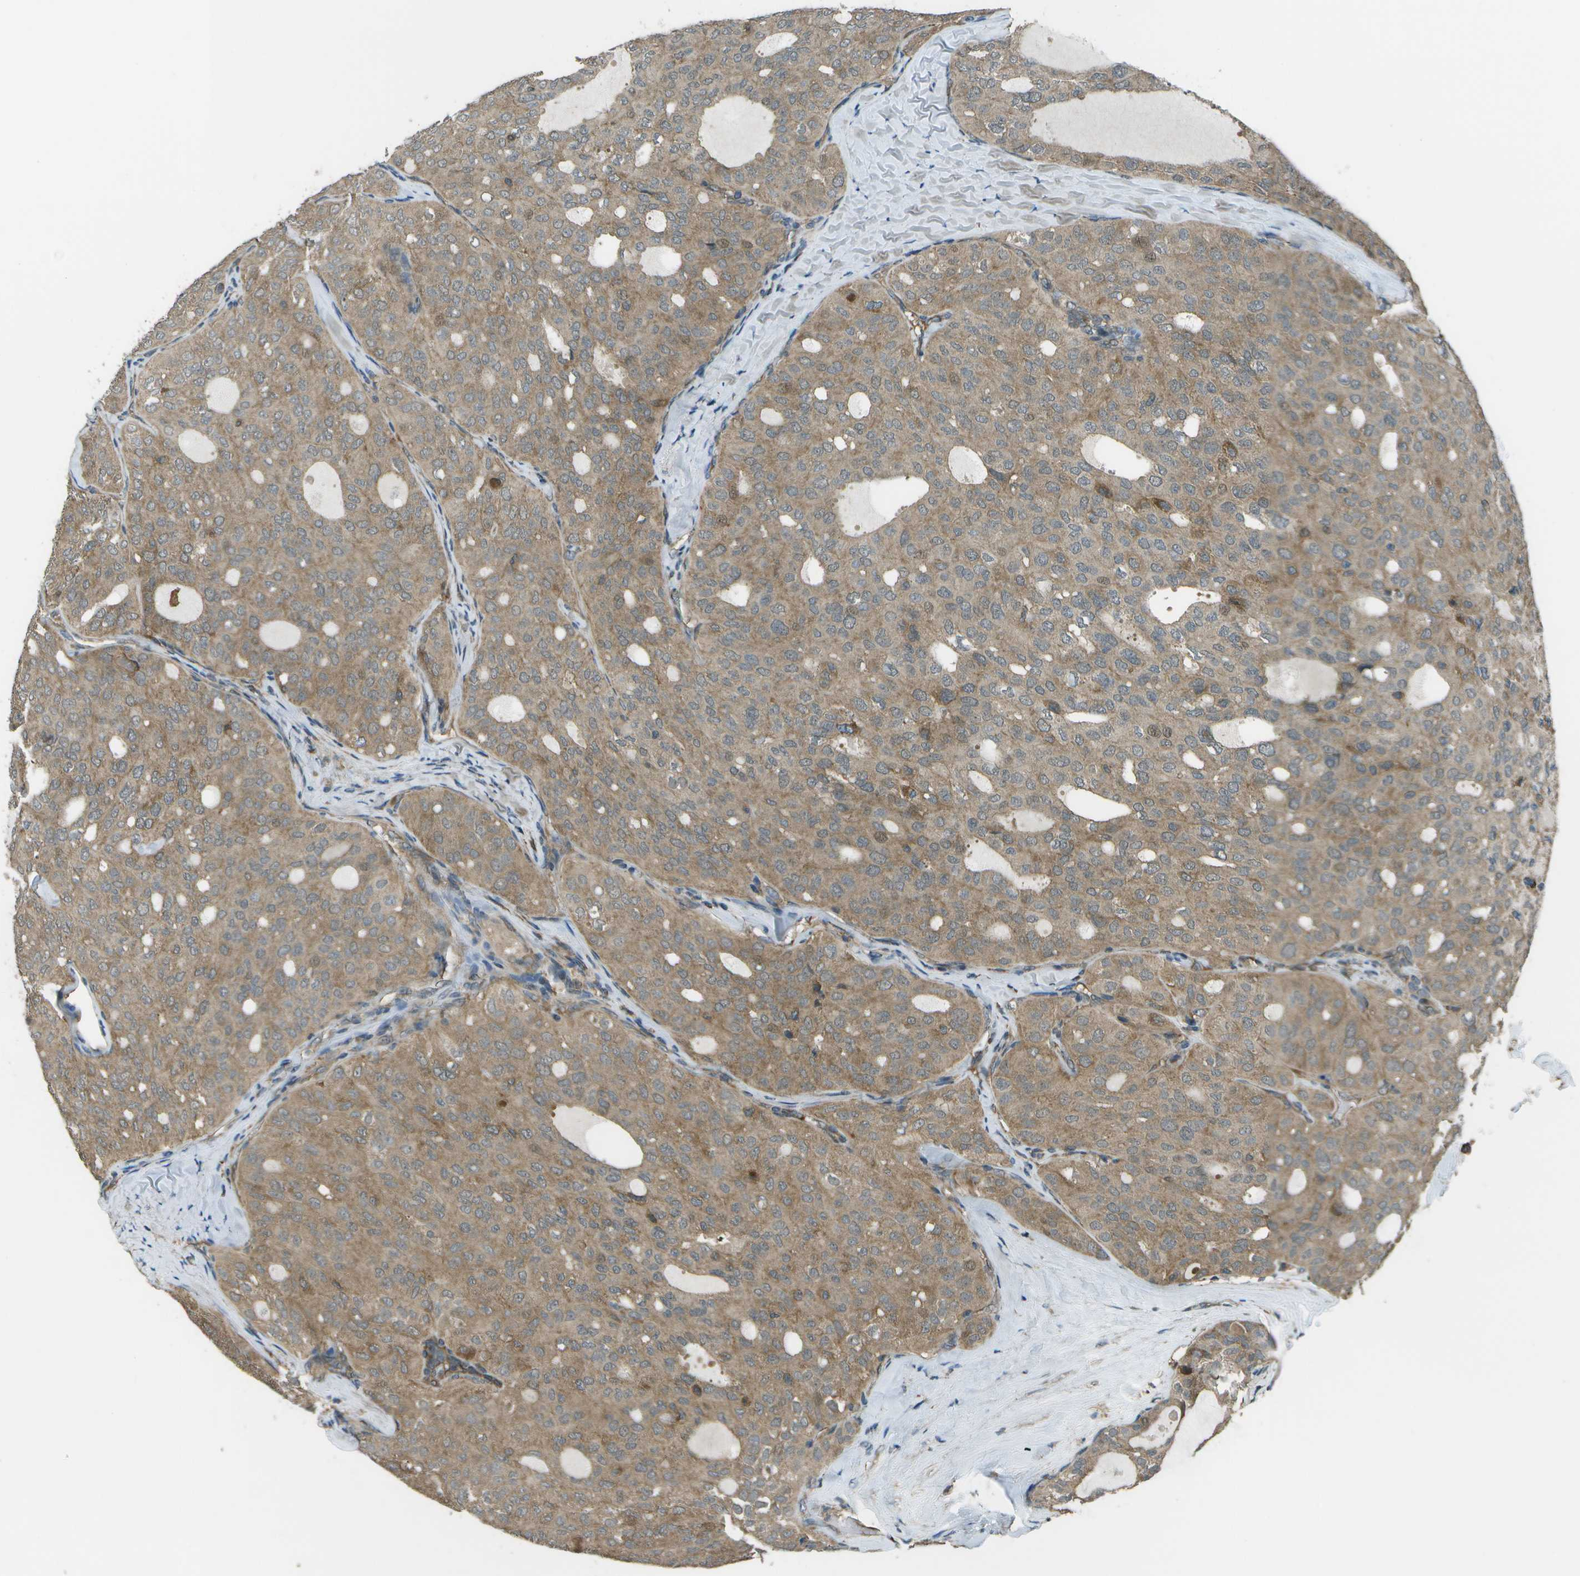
{"staining": {"intensity": "moderate", "quantity": ">75%", "location": "cytoplasmic/membranous"}, "tissue": "thyroid cancer", "cell_type": "Tumor cells", "image_type": "cancer", "snomed": [{"axis": "morphology", "description": "Follicular adenoma carcinoma, NOS"}, {"axis": "topography", "description": "Thyroid gland"}], "caption": "IHC of human follicular adenoma carcinoma (thyroid) exhibits medium levels of moderate cytoplasmic/membranous positivity in approximately >75% of tumor cells.", "gene": "PLPBP", "patient": {"sex": "male", "age": 75}}